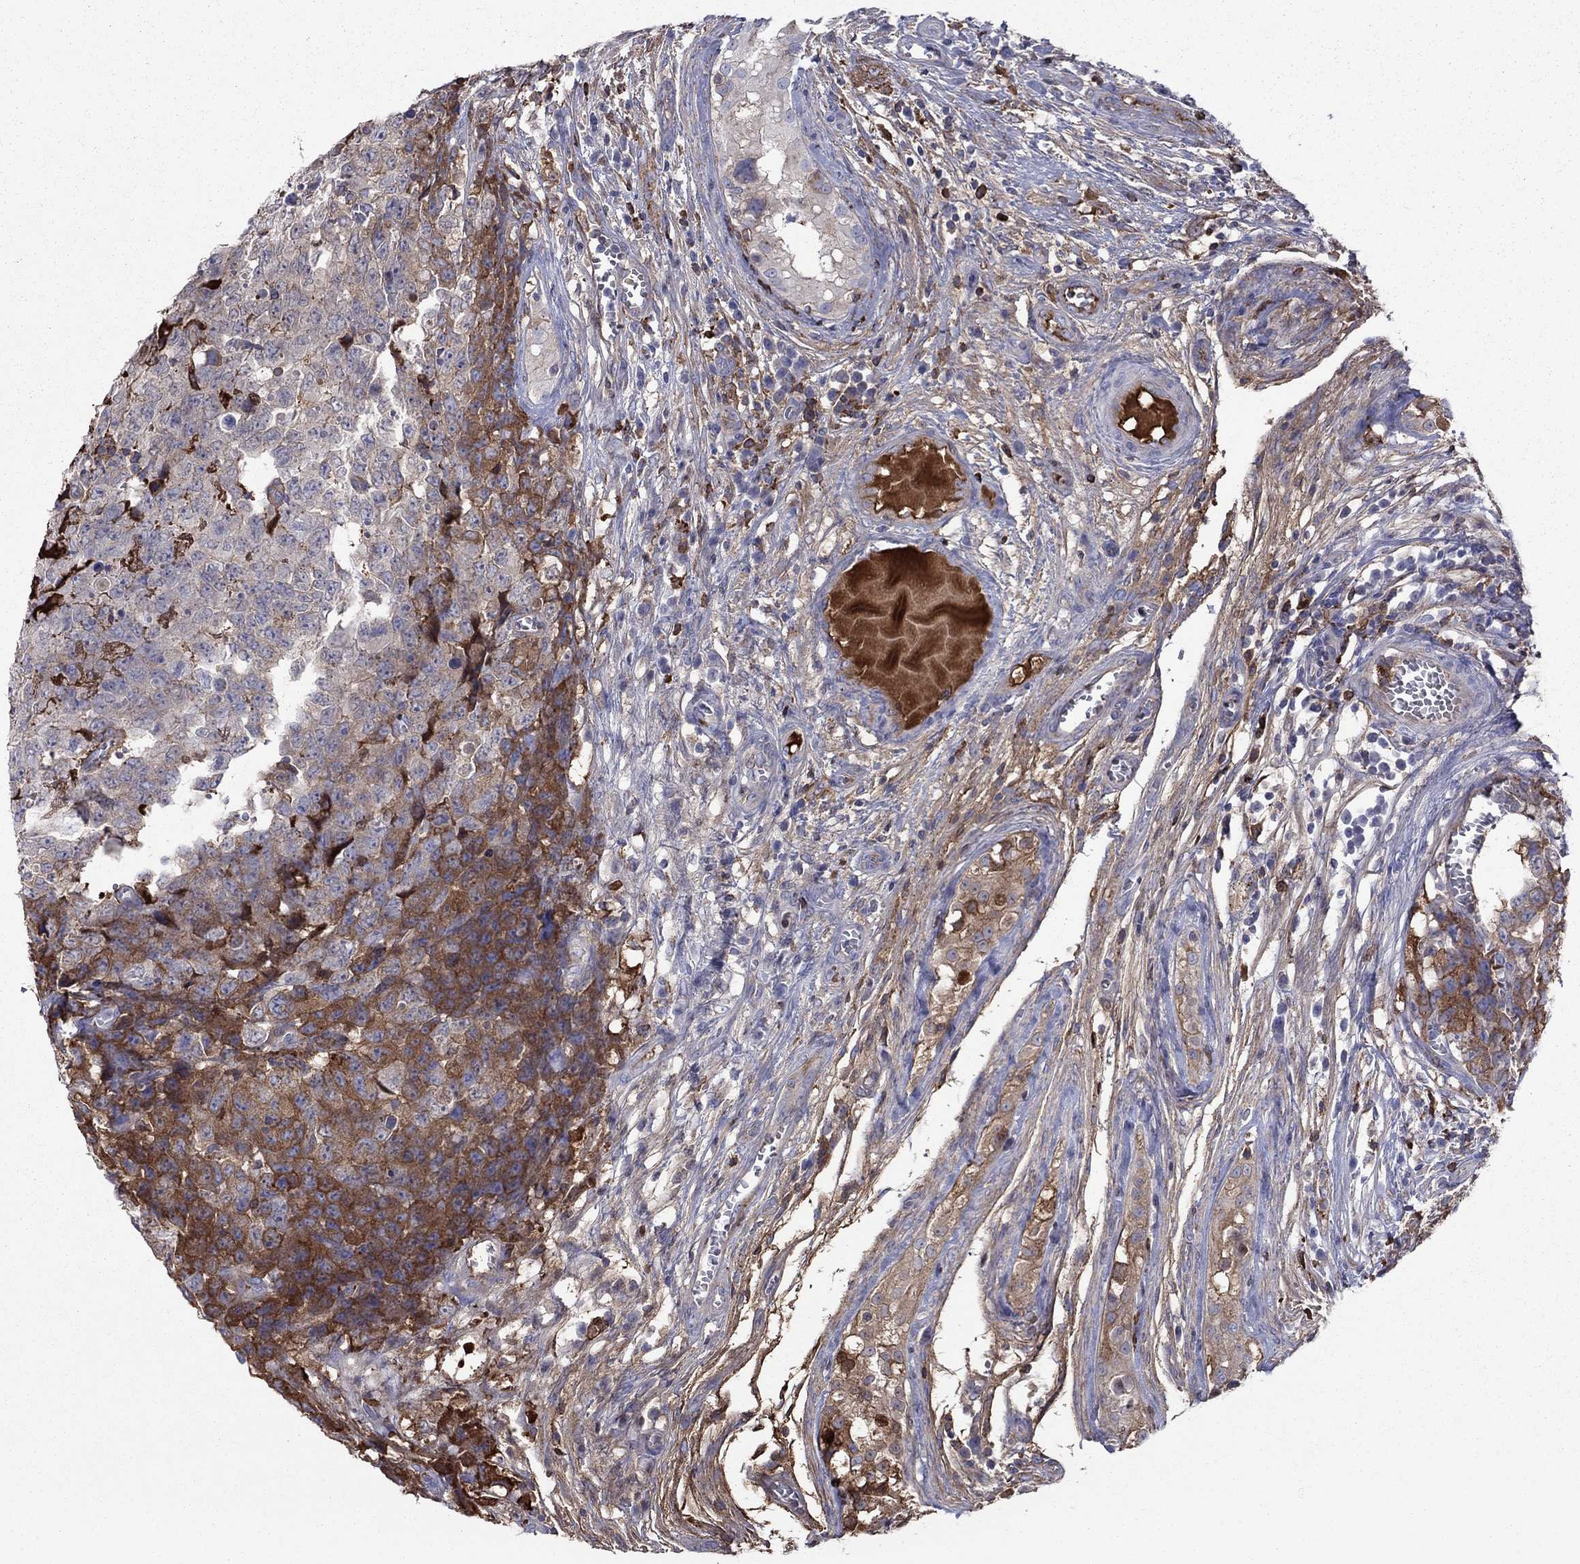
{"staining": {"intensity": "strong", "quantity": "25%-75%", "location": "cytoplasmic/membranous"}, "tissue": "testis cancer", "cell_type": "Tumor cells", "image_type": "cancer", "snomed": [{"axis": "morphology", "description": "Carcinoma, Embryonal, NOS"}, {"axis": "topography", "description": "Testis"}], "caption": "Immunohistochemical staining of embryonal carcinoma (testis) demonstrates strong cytoplasmic/membranous protein expression in approximately 25%-75% of tumor cells.", "gene": "HPX", "patient": {"sex": "male", "age": 23}}